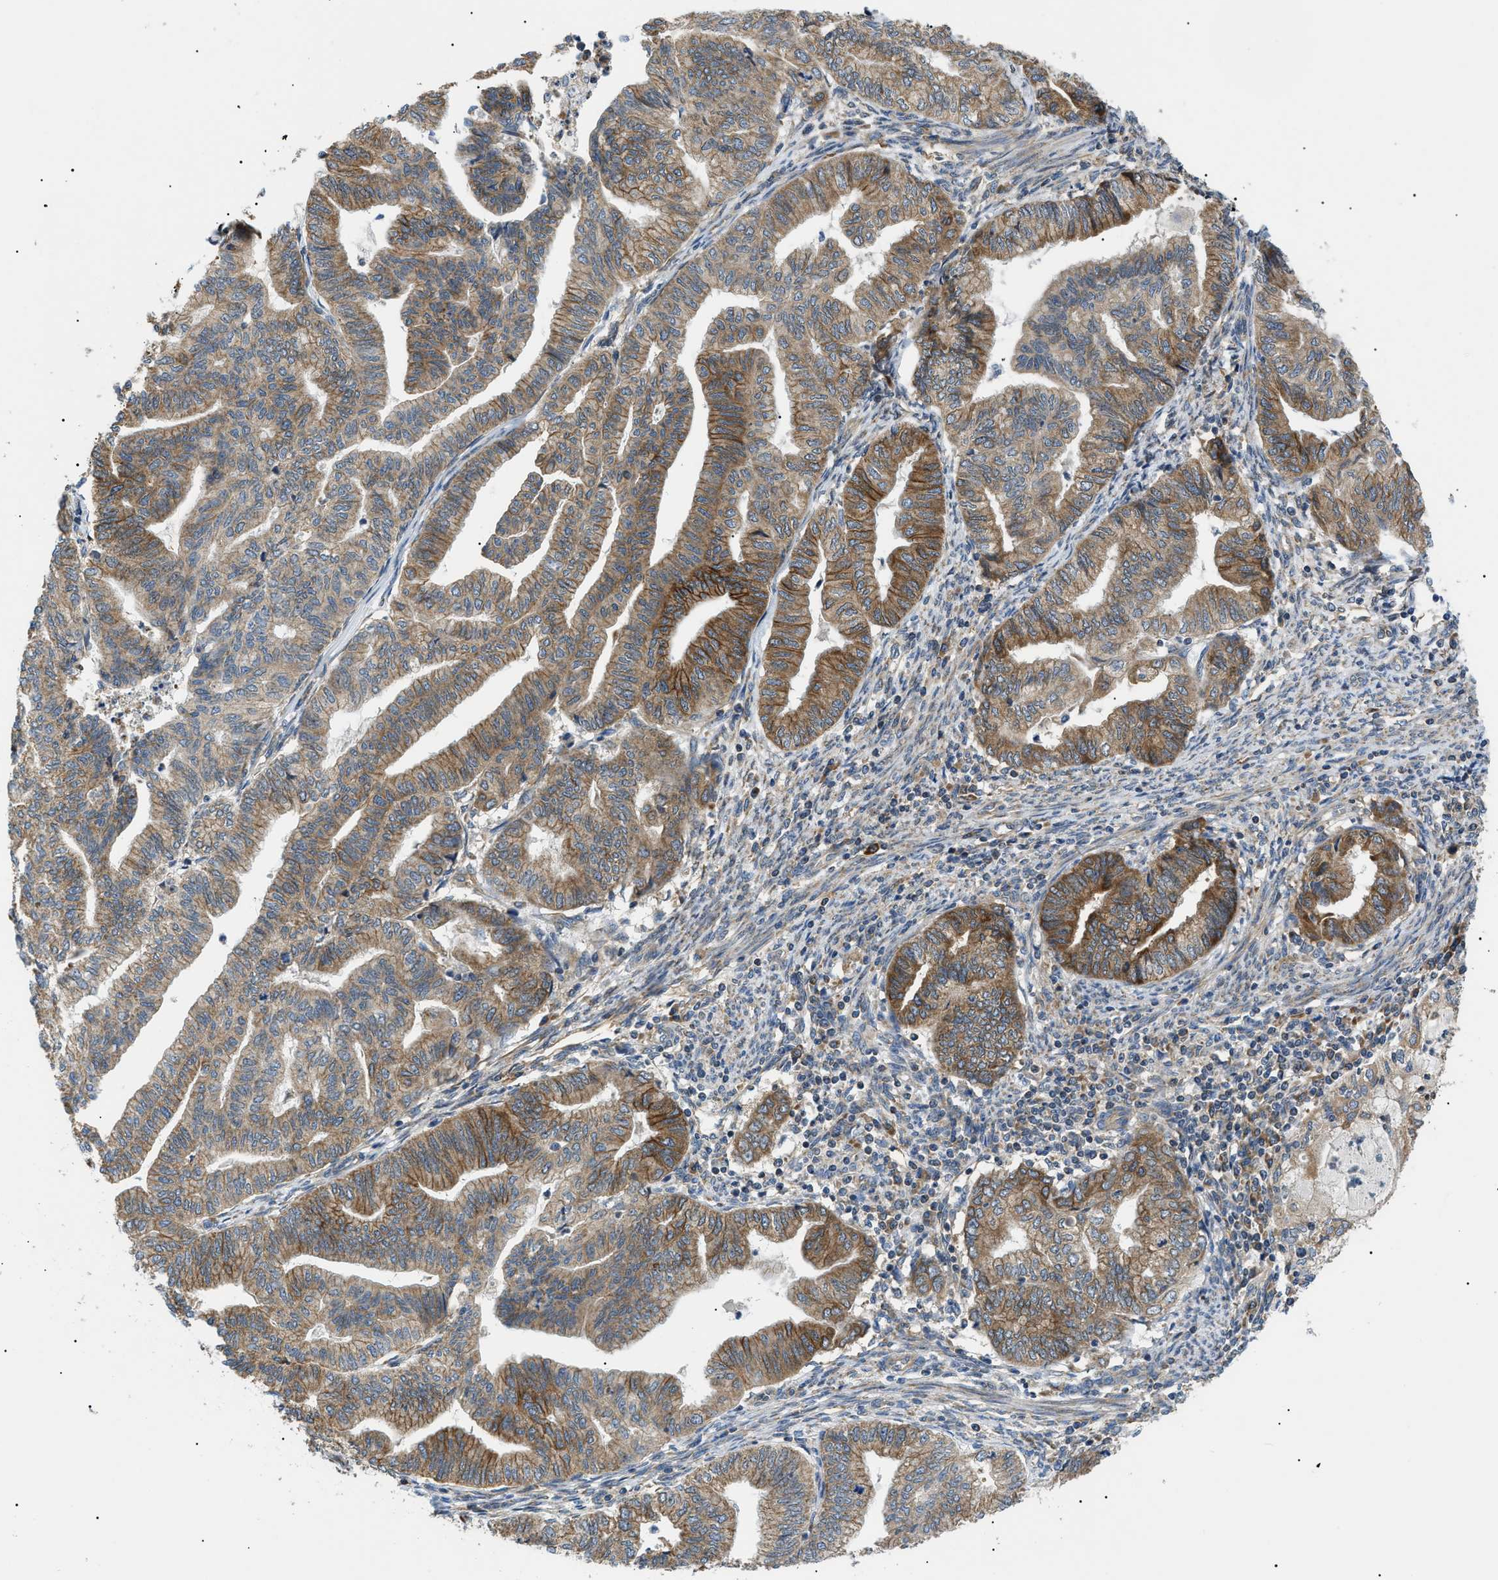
{"staining": {"intensity": "moderate", "quantity": ">75%", "location": "cytoplasmic/membranous"}, "tissue": "endometrial cancer", "cell_type": "Tumor cells", "image_type": "cancer", "snomed": [{"axis": "morphology", "description": "Adenocarcinoma, NOS"}, {"axis": "topography", "description": "Endometrium"}], "caption": "Endometrial adenocarcinoma was stained to show a protein in brown. There is medium levels of moderate cytoplasmic/membranous expression in approximately >75% of tumor cells.", "gene": "SRPK1", "patient": {"sex": "female", "age": 79}}